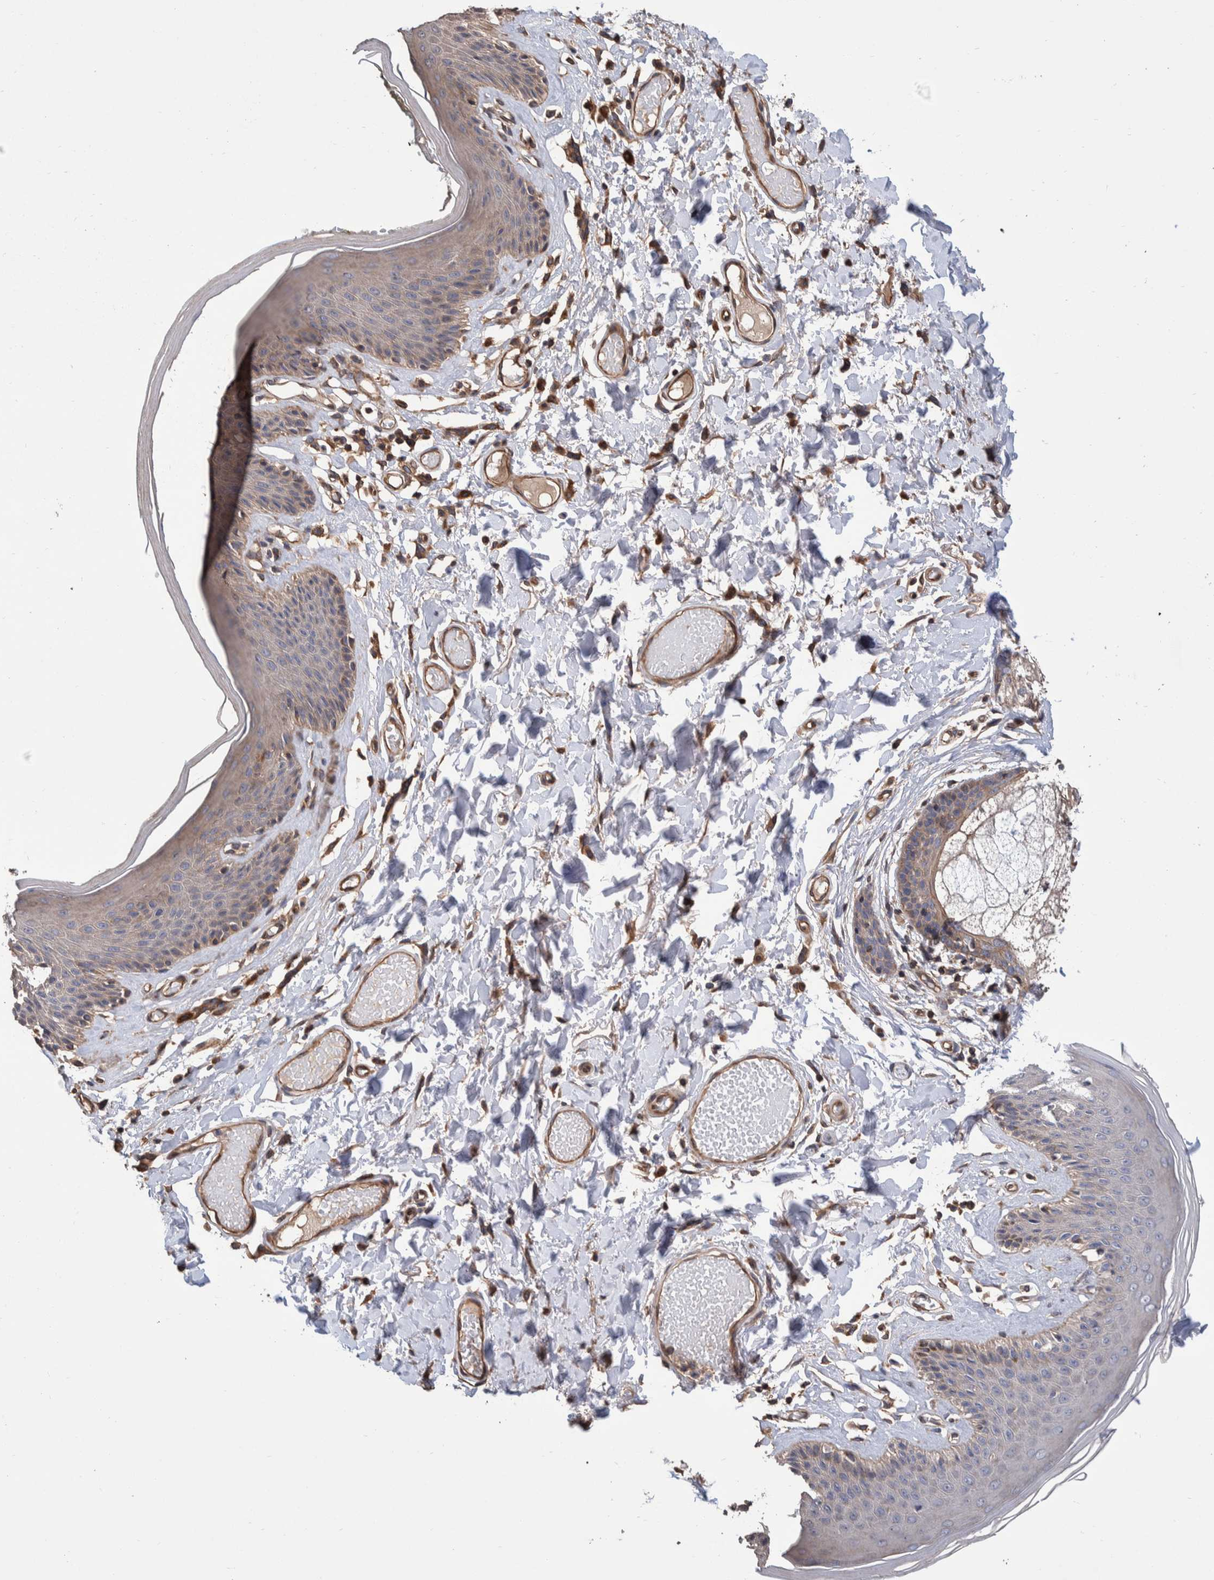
{"staining": {"intensity": "weak", "quantity": "<25%", "location": "cytoplasmic/membranous"}, "tissue": "skin", "cell_type": "Epidermal cells", "image_type": "normal", "snomed": [{"axis": "morphology", "description": "Normal tissue, NOS"}, {"axis": "topography", "description": "Vulva"}], "caption": "Immunohistochemical staining of normal human skin displays no significant staining in epidermal cells.", "gene": "SLC45A4", "patient": {"sex": "female", "age": 73}}